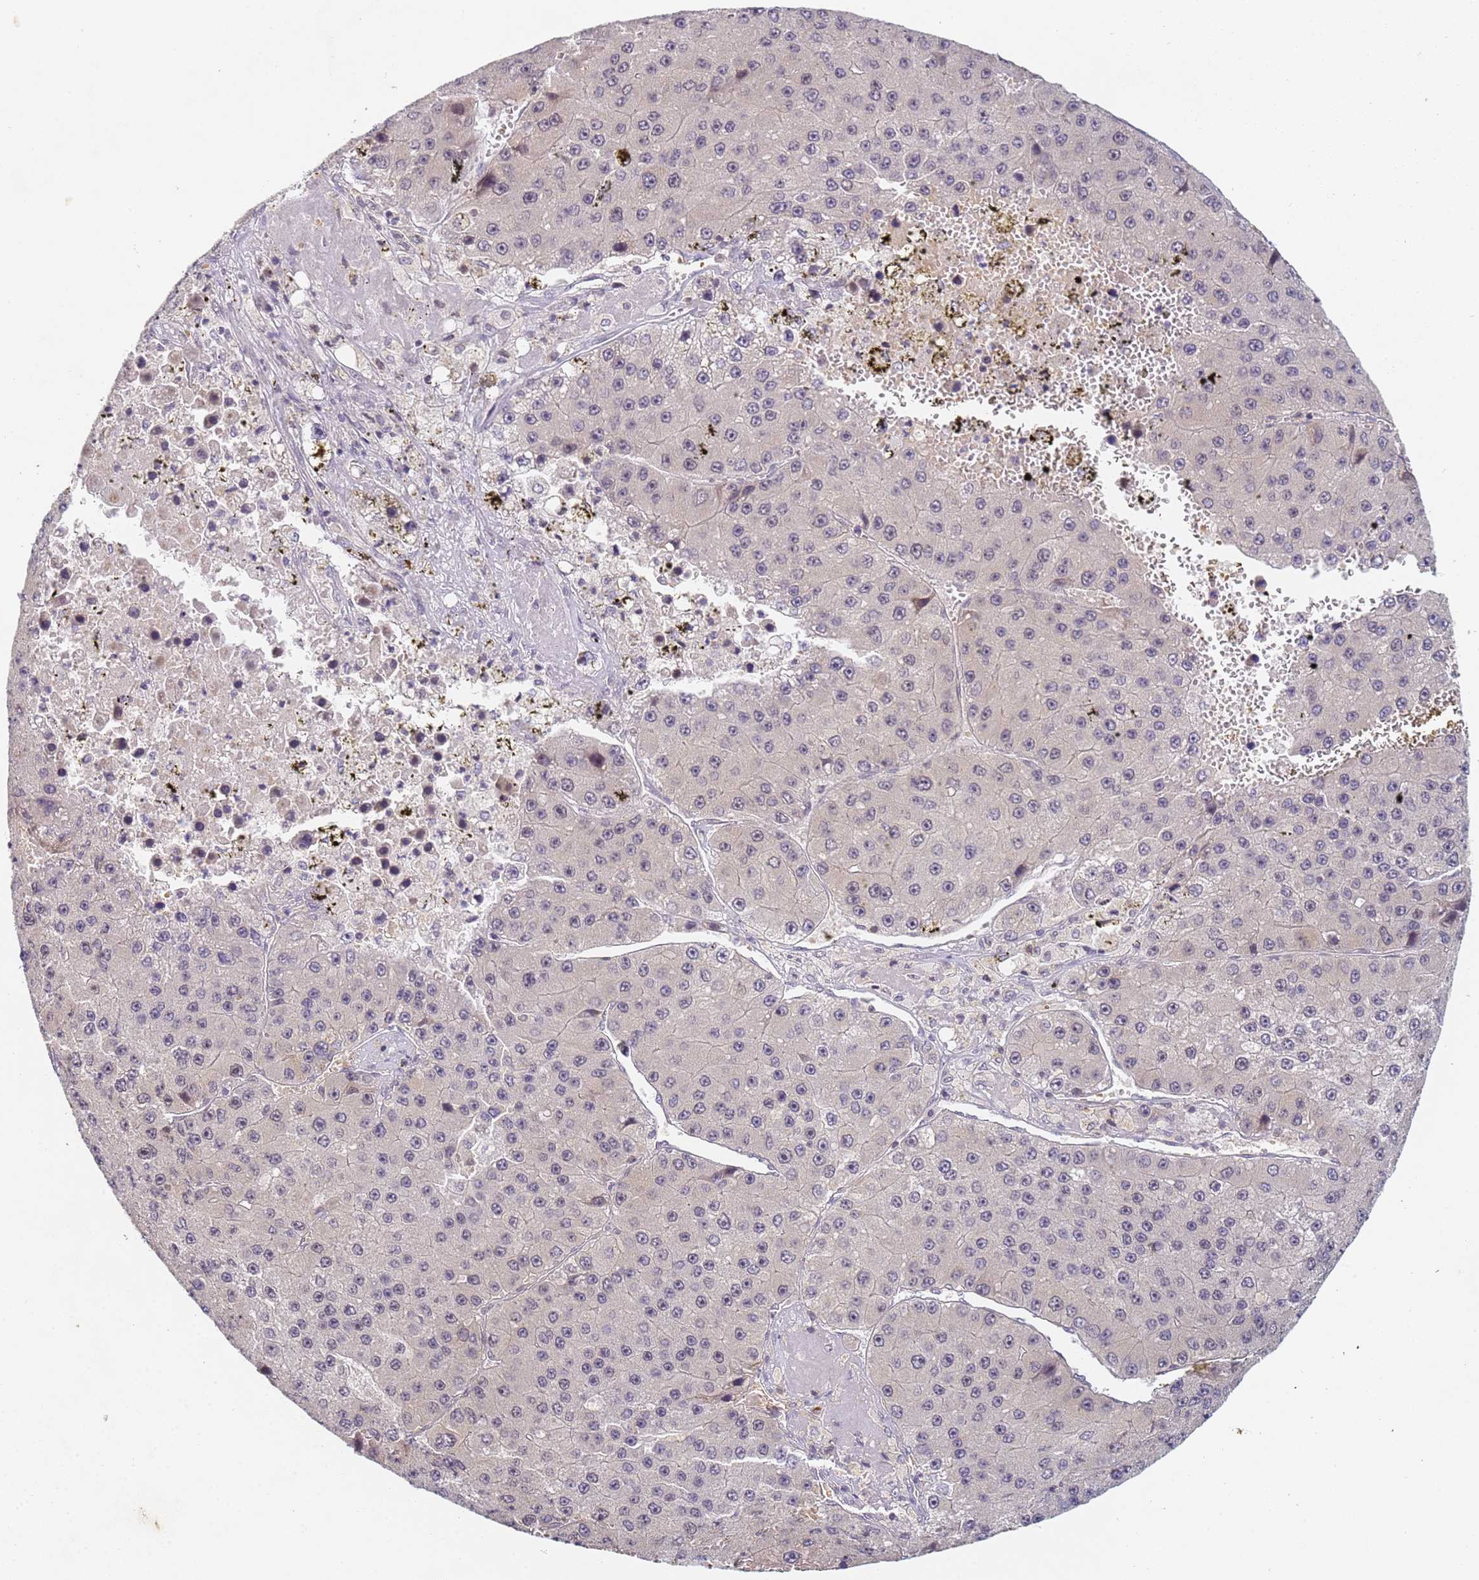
{"staining": {"intensity": "negative", "quantity": "none", "location": "none"}, "tissue": "liver cancer", "cell_type": "Tumor cells", "image_type": "cancer", "snomed": [{"axis": "morphology", "description": "Carcinoma, Hepatocellular, NOS"}, {"axis": "topography", "description": "Liver"}], "caption": "Tumor cells show no significant positivity in hepatocellular carcinoma (liver).", "gene": "HMCES", "patient": {"sex": "female", "age": 73}}